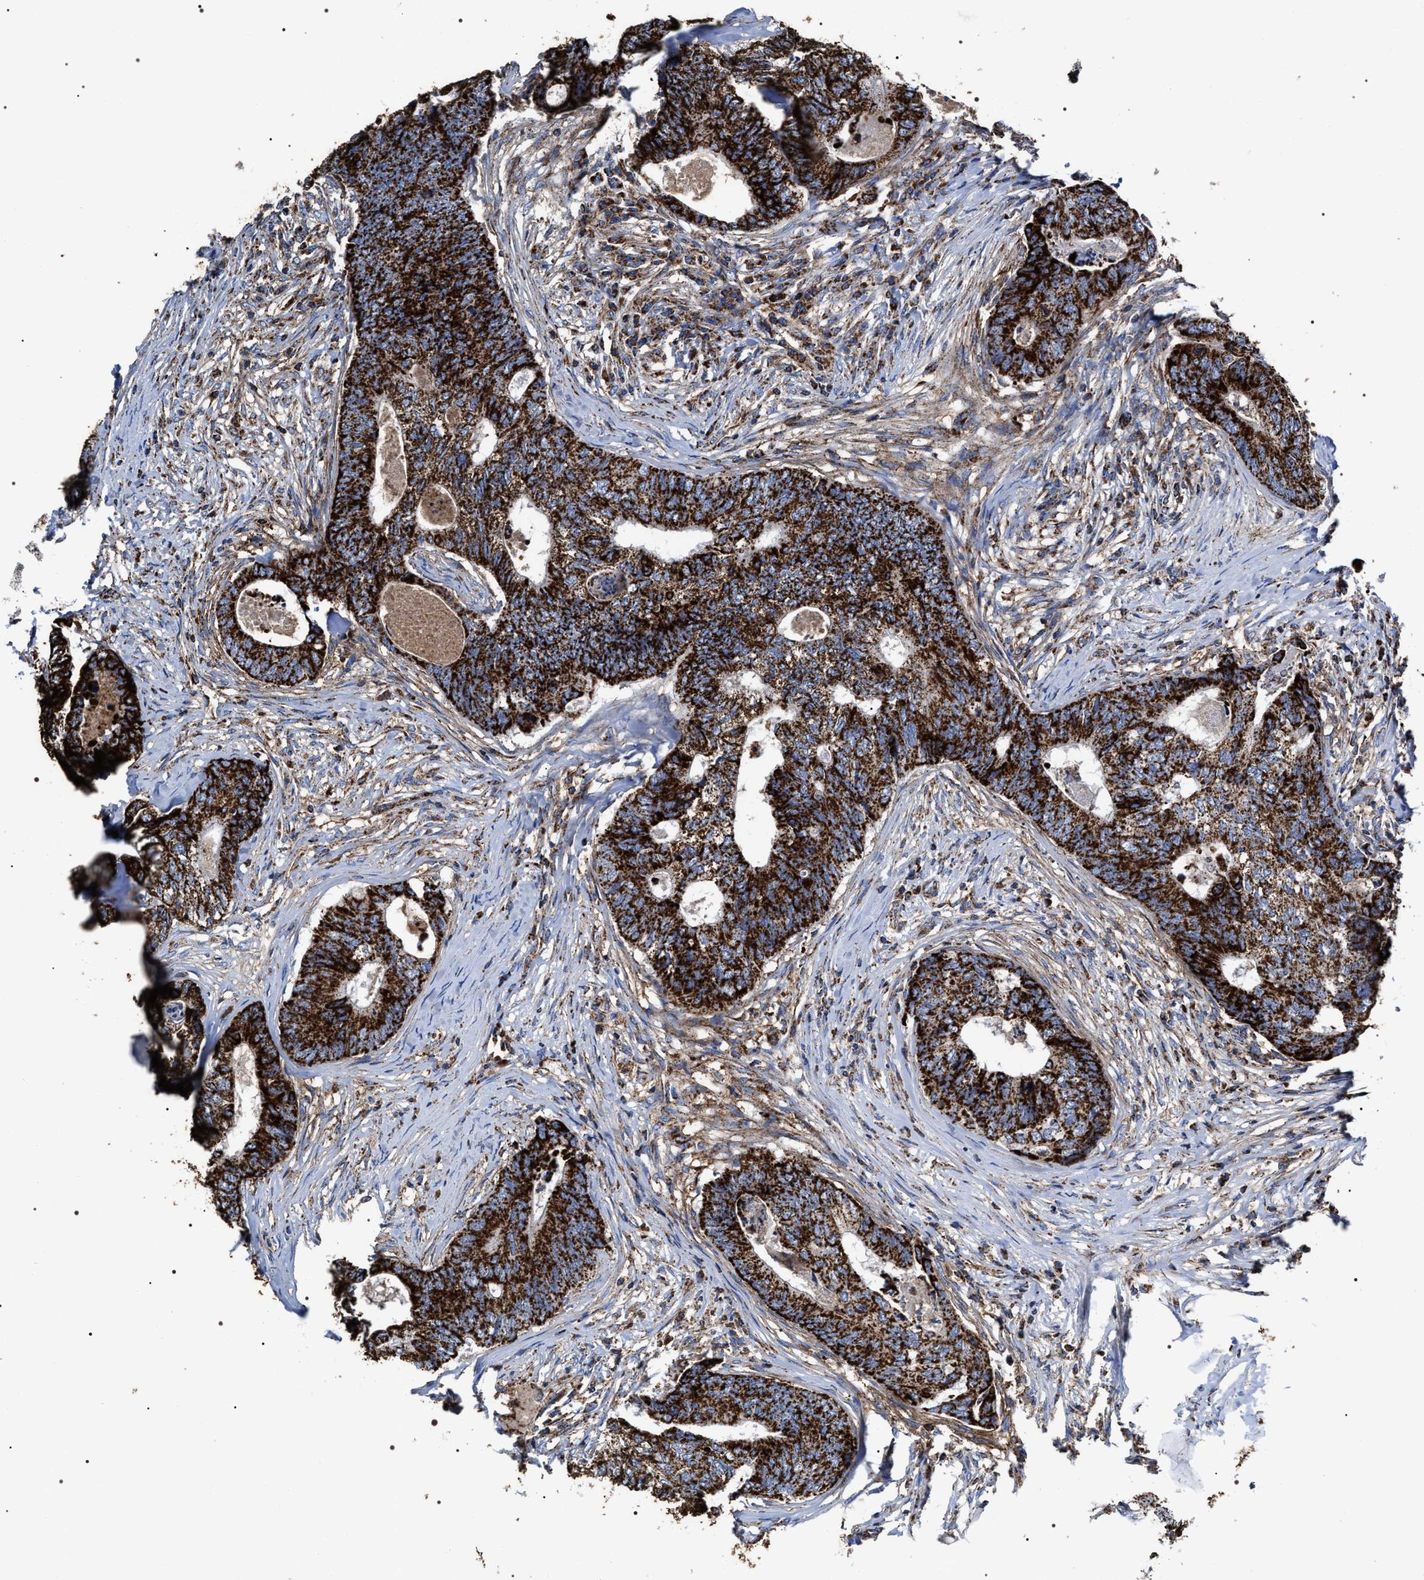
{"staining": {"intensity": "strong", "quantity": ">75%", "location": "cytoplasmic/membranous"}, "tissue": "colorectal cancer", "cell_type": "Tumor cells", "image_type": "cancer", "snomed": [{"axis": "morphology", "description": "Adenocarcinoma, NOS"}, {"axis": "topography", "description": "Colon"}], "caption": "There is high levels of strong cytoplasmic/membranous positivity in tumor cells of colorectal cancer, as demonstrated by immunohistochemical staining (brown color).", "gene": "COG5", "patient": {"sex": "female", "age": 67}}